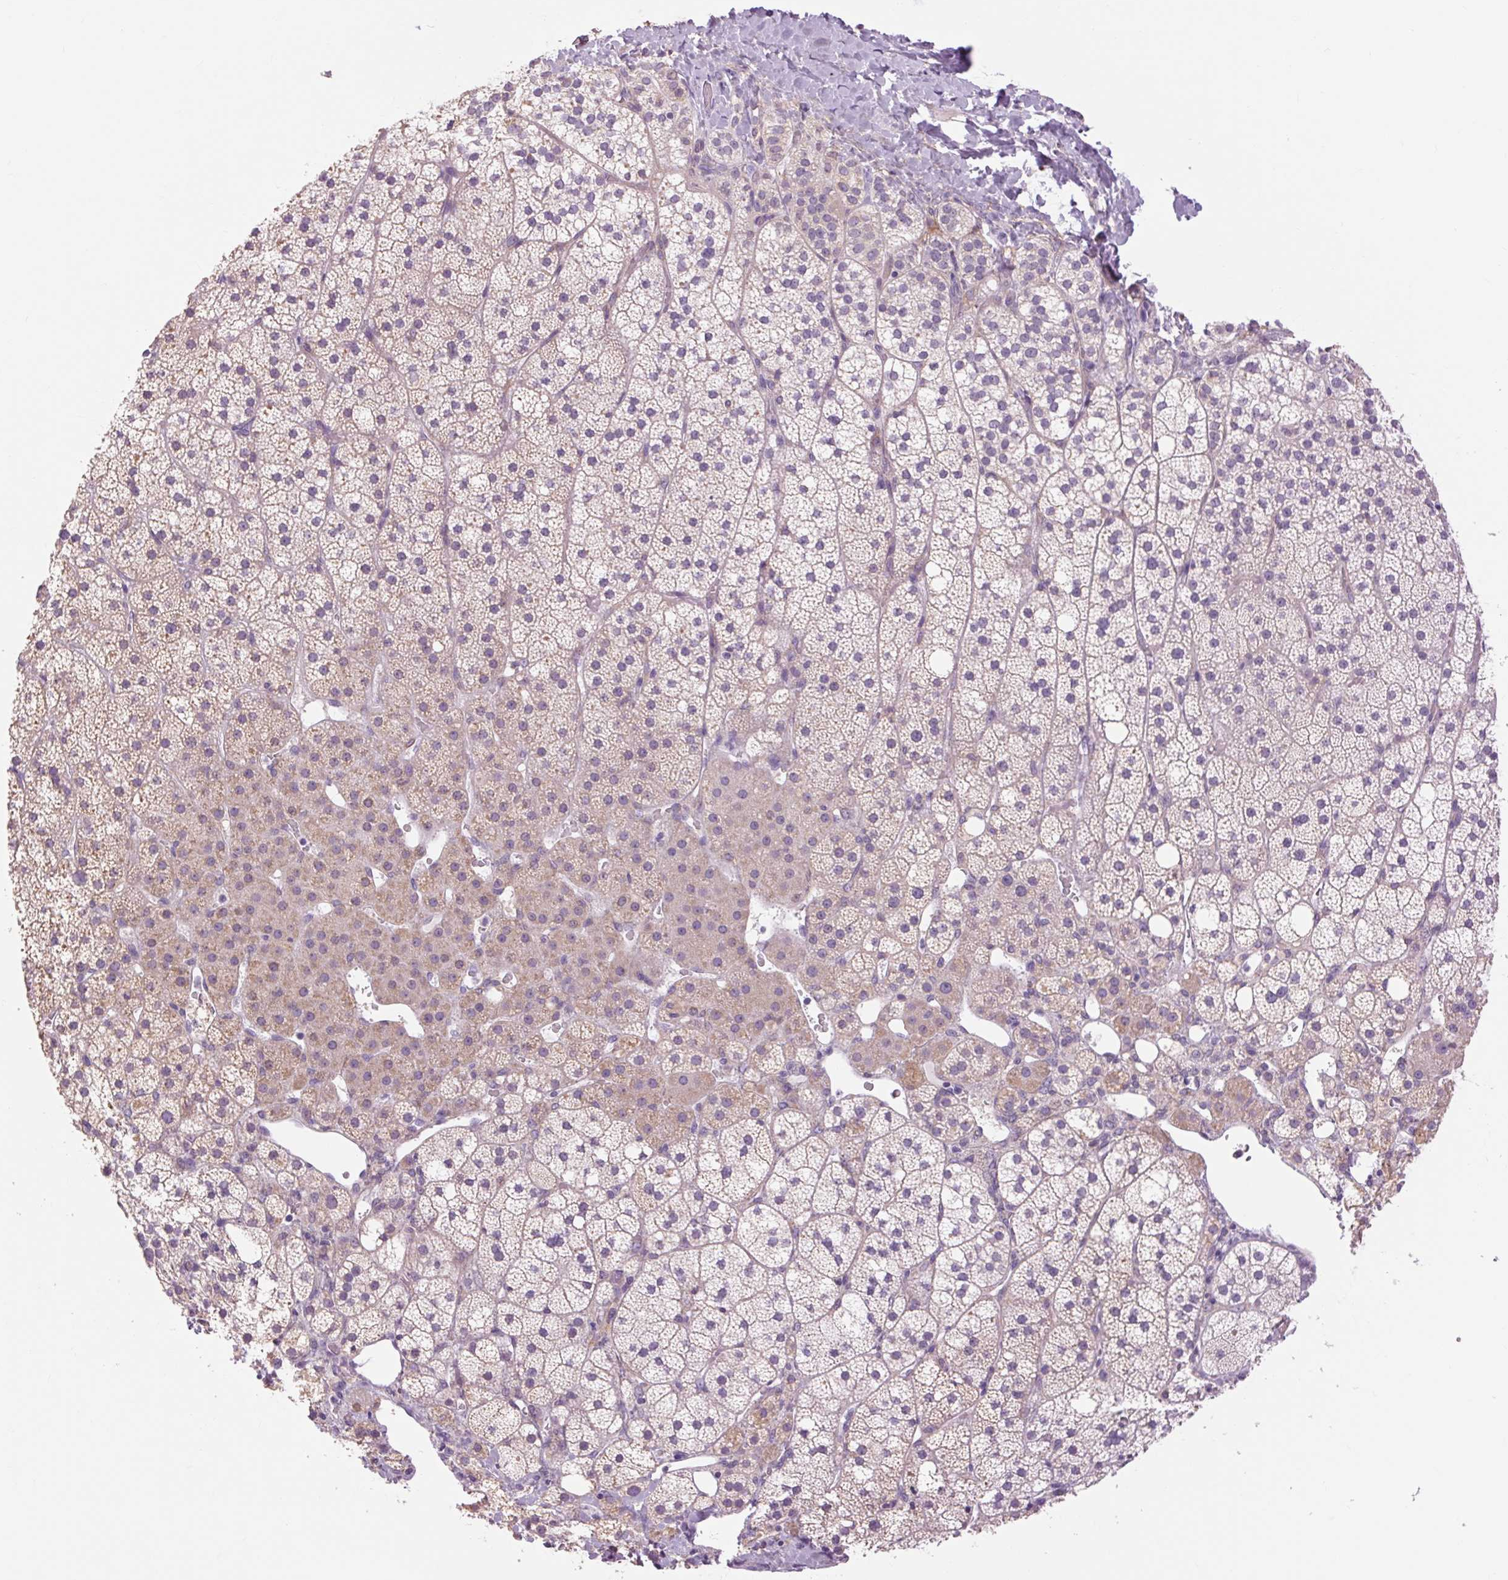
{"staining": {"intensity": "weak", "quantity": "25%-75%", "location": "cytoplasmic/membranous"}, "tissue": "adrenal gland", "cell_type": "Glandular cells", "image_type": "normal", "snomed": [{"axis": "morphology", "description": "Normal tissue, NOS"}, {"axis": "topography", "description": "Adrenal gland"}], "caption": "Immunohistochemical staining of normal adrenal gland exhibits weak cytoplasmic/membranous protein positivity in about 25%-75% of glandular cells.", "gene": "SOWAHC", "patient": {"sex": "male", "age": 53}}